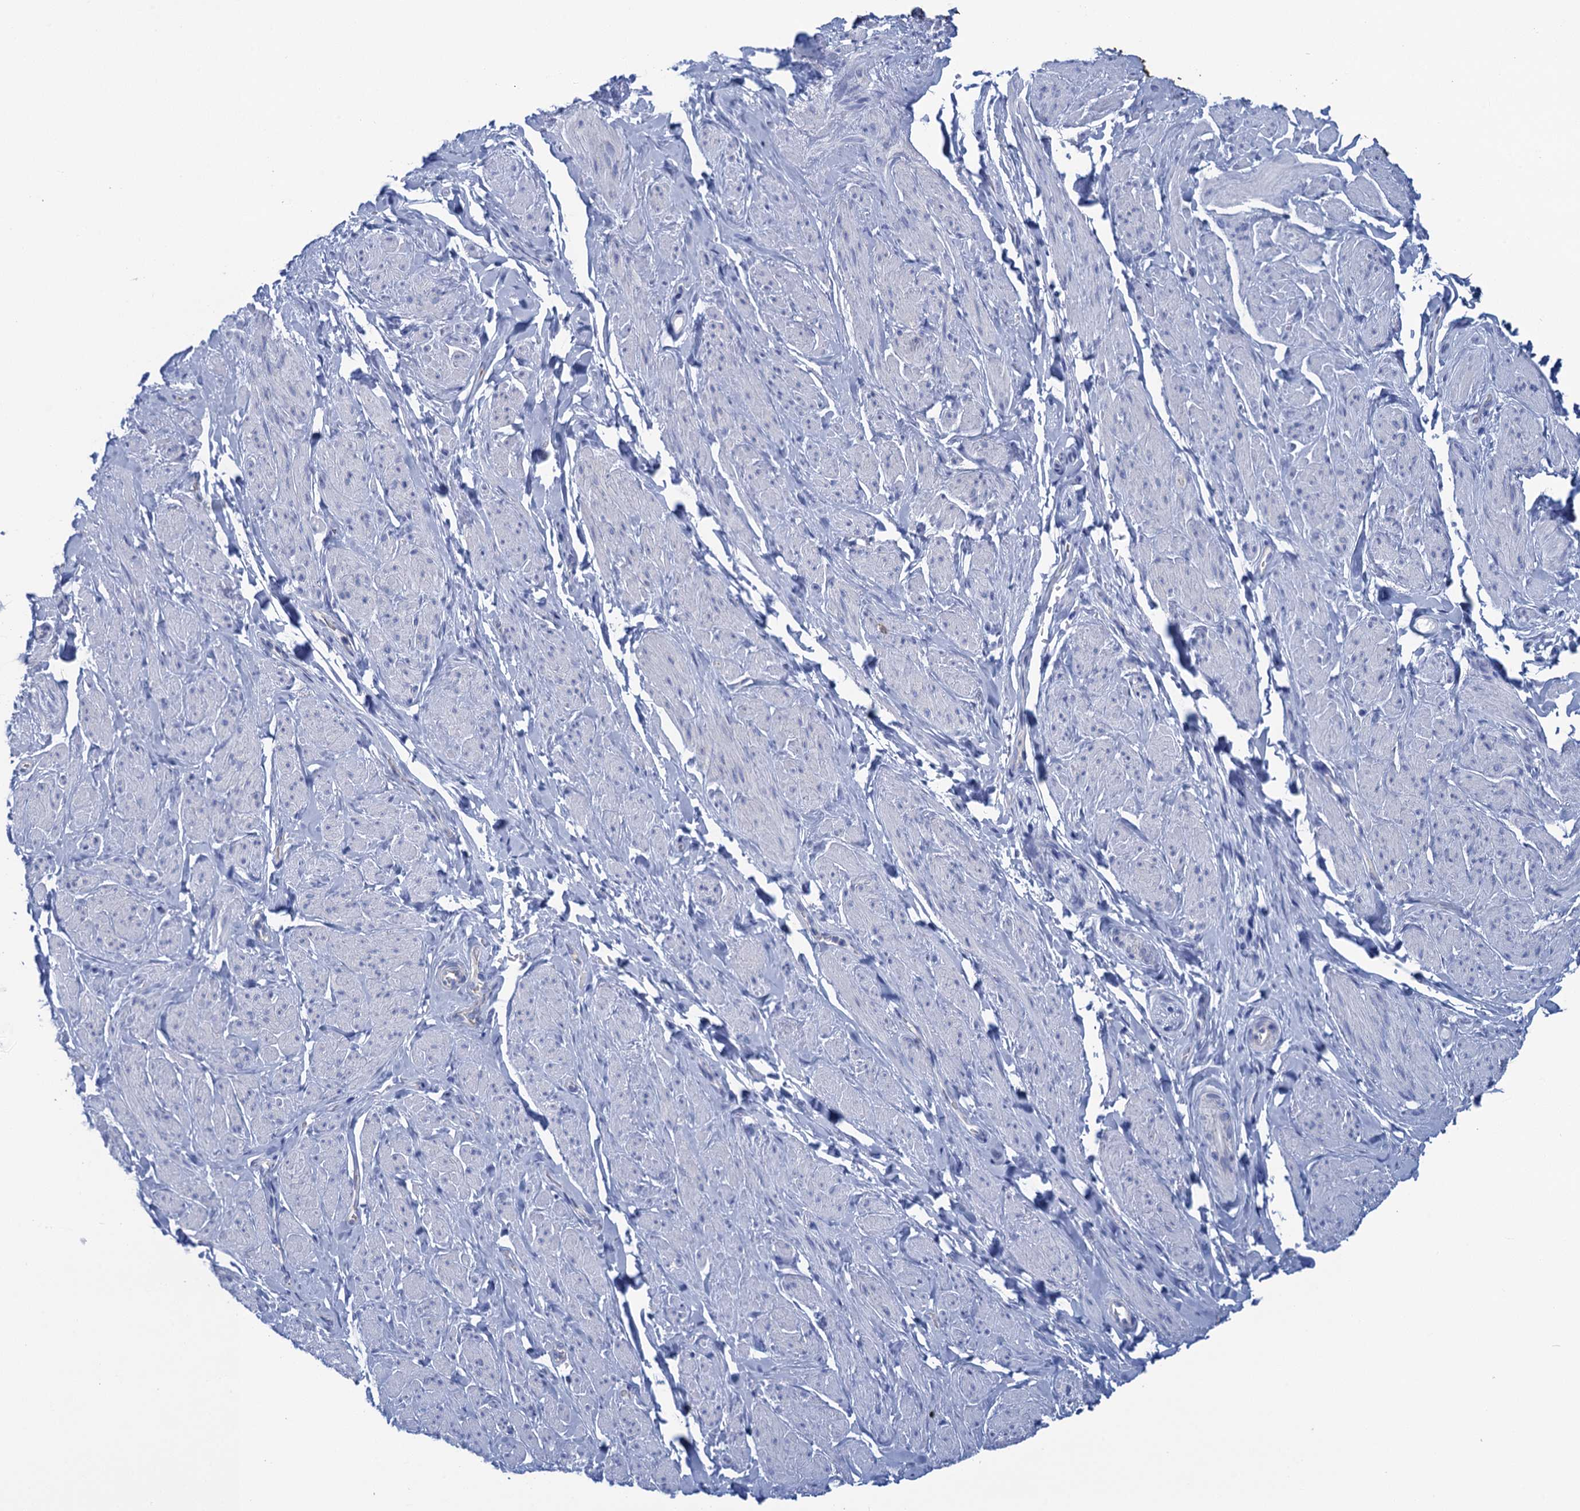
{"staining": {"intensity": "negative", "quantity": "none", "location": "none"}, "tissue": "smooth muscle", "cell_type": "Smooth muscle cells", "image_type": "normal", "snomed": [{"axis": "morphology", "description": "Normal tissue, NOS"}, {"axis": "topography", "description": "Smooth muscle"}, {"axis": "topography", "description": "Peripheral nerve tissue"}], "caption": "Immunohistochemical staining of unremarkable smooth muscle demonstrates no significant staining in smooth muscle cells.", "gene": "CALML5", "patient": {"sex": "male", "age": 69}}